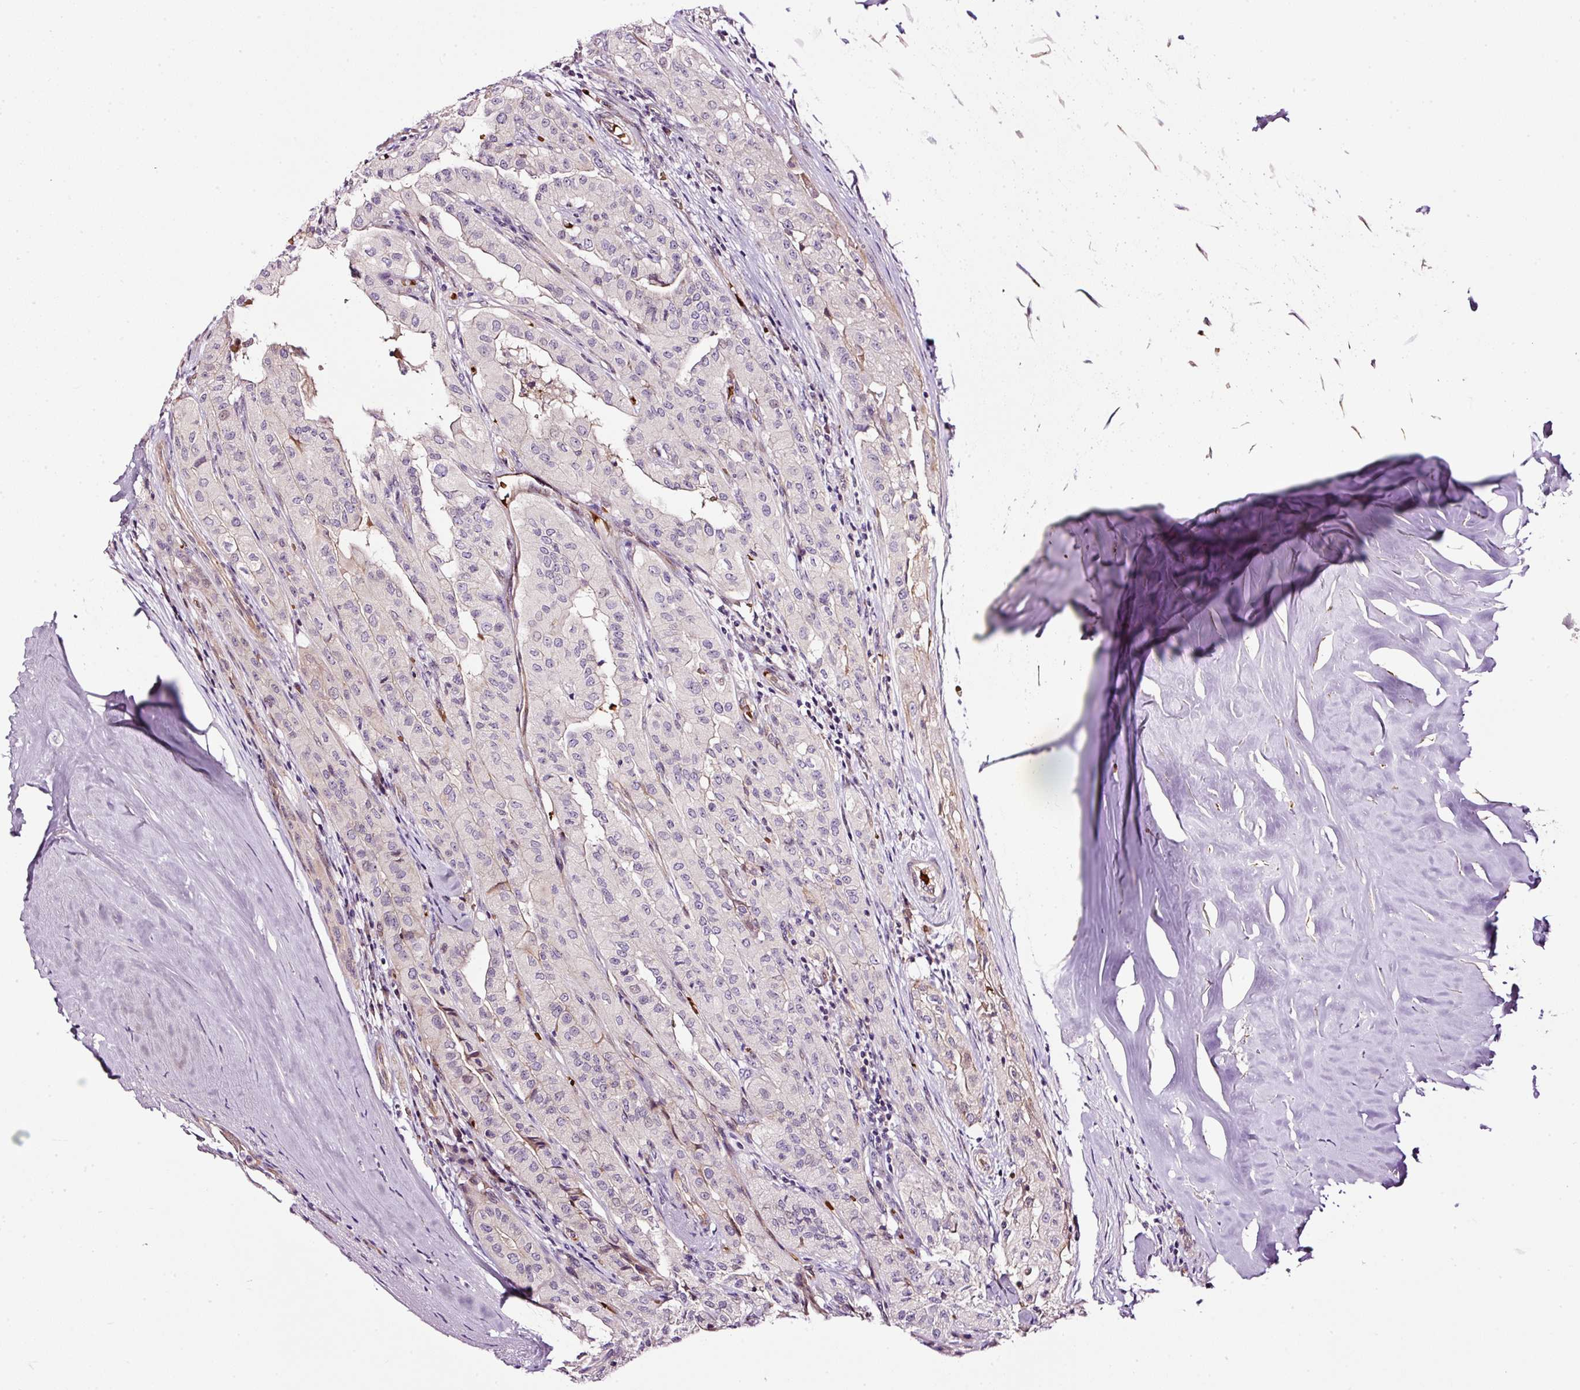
{"staining": {"intensity": "negative", "quantity": "none", "location": "none"}, "tissue": "thyroid cancer", "cell_type": "Tumor cells", "image_type": "cancer", "snomed": [{"axis": "morphology", "description": "Papillary adenocarcinoma, NOS"}, {"axis": "topography", "description": "Thyroid gland"}], "caption": "This is an immunohistochemistry (IHC) micrograph of human thyroid papillary adenocarcinoma. There is no positivity in tumor cells.", "gene": "USHBP1", "patient": {"sex": "female", "age": 59}}